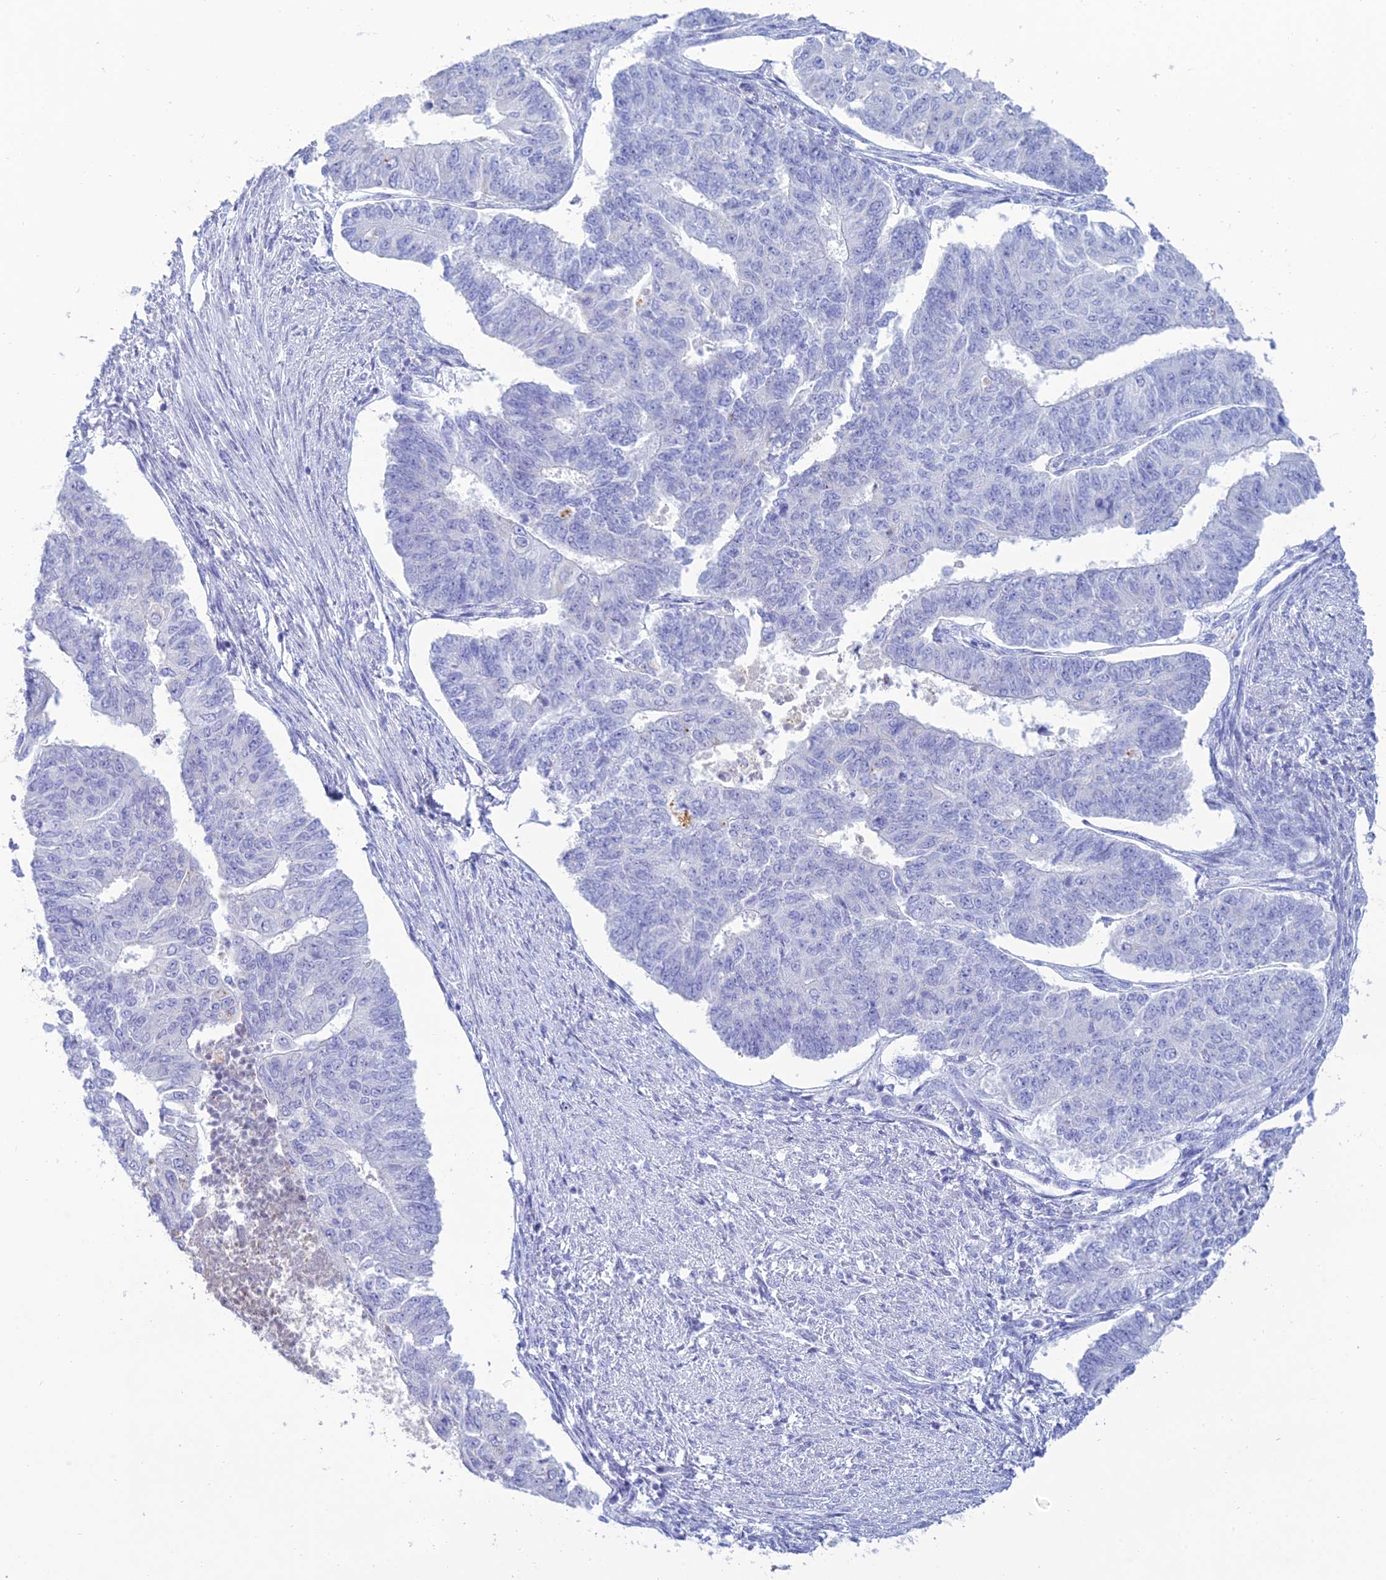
{"staining": {"intensity": "negative", "quantity": "none", "location": "none"}, "tissue": "endometrial cancer", "cell_type": "Tumor cells", "image_type": "cancer", "snomed": [{"axis": "morphology", "description": "Adenocarcinoma, NOS"}, {"axis": "topography", "description": "Endometrium"}], "caption": "Histopathology image shows no protein positivity in tumor cells of endometrial adenocarcinoma tissue.", "gene": "MAL2", "patient": {"sex": "female", "age": 32}}